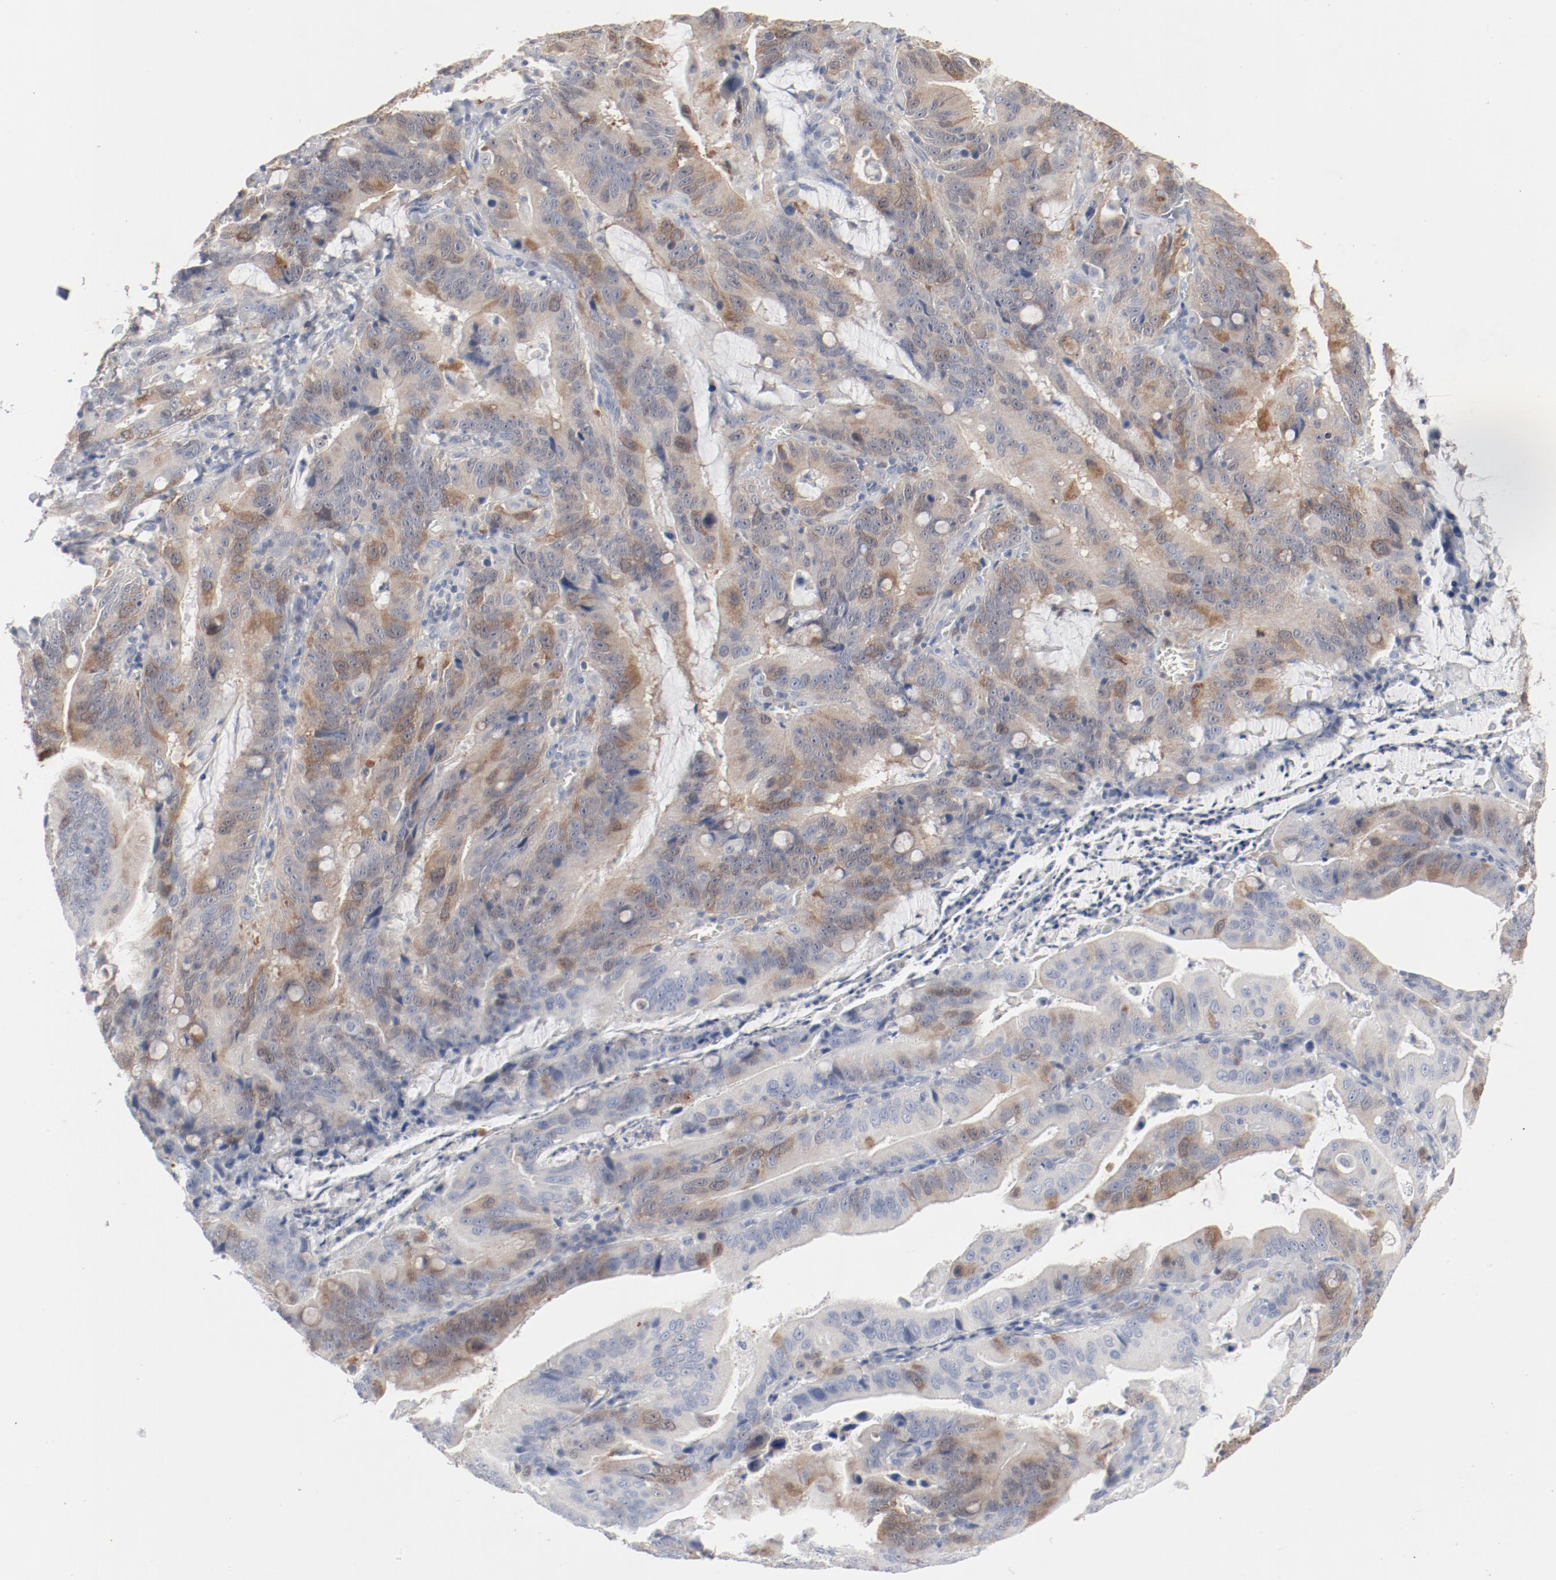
{"staining": {"intensity": "moderate", "quantity": "25%-75%", "location": "cytoplasmic/membranous"}, "tissue": "stomach cancer", "cell_type": "Tumor cells", "image_type": "cancer", "snomed": [{"axis": "morphology", "description": "Adenocarcinoma, NOS"}, {"axis": "topography", "description": "Stomach, upper"}], "caption": "DAB immunohistochemical staining of human stomach cancer exhibits moderate cytoplasmic/membranous protein staining in about 25%-75% of tumor cells.", "gene": "CDK1", "patient": {"sex": "male", "age": 63}}